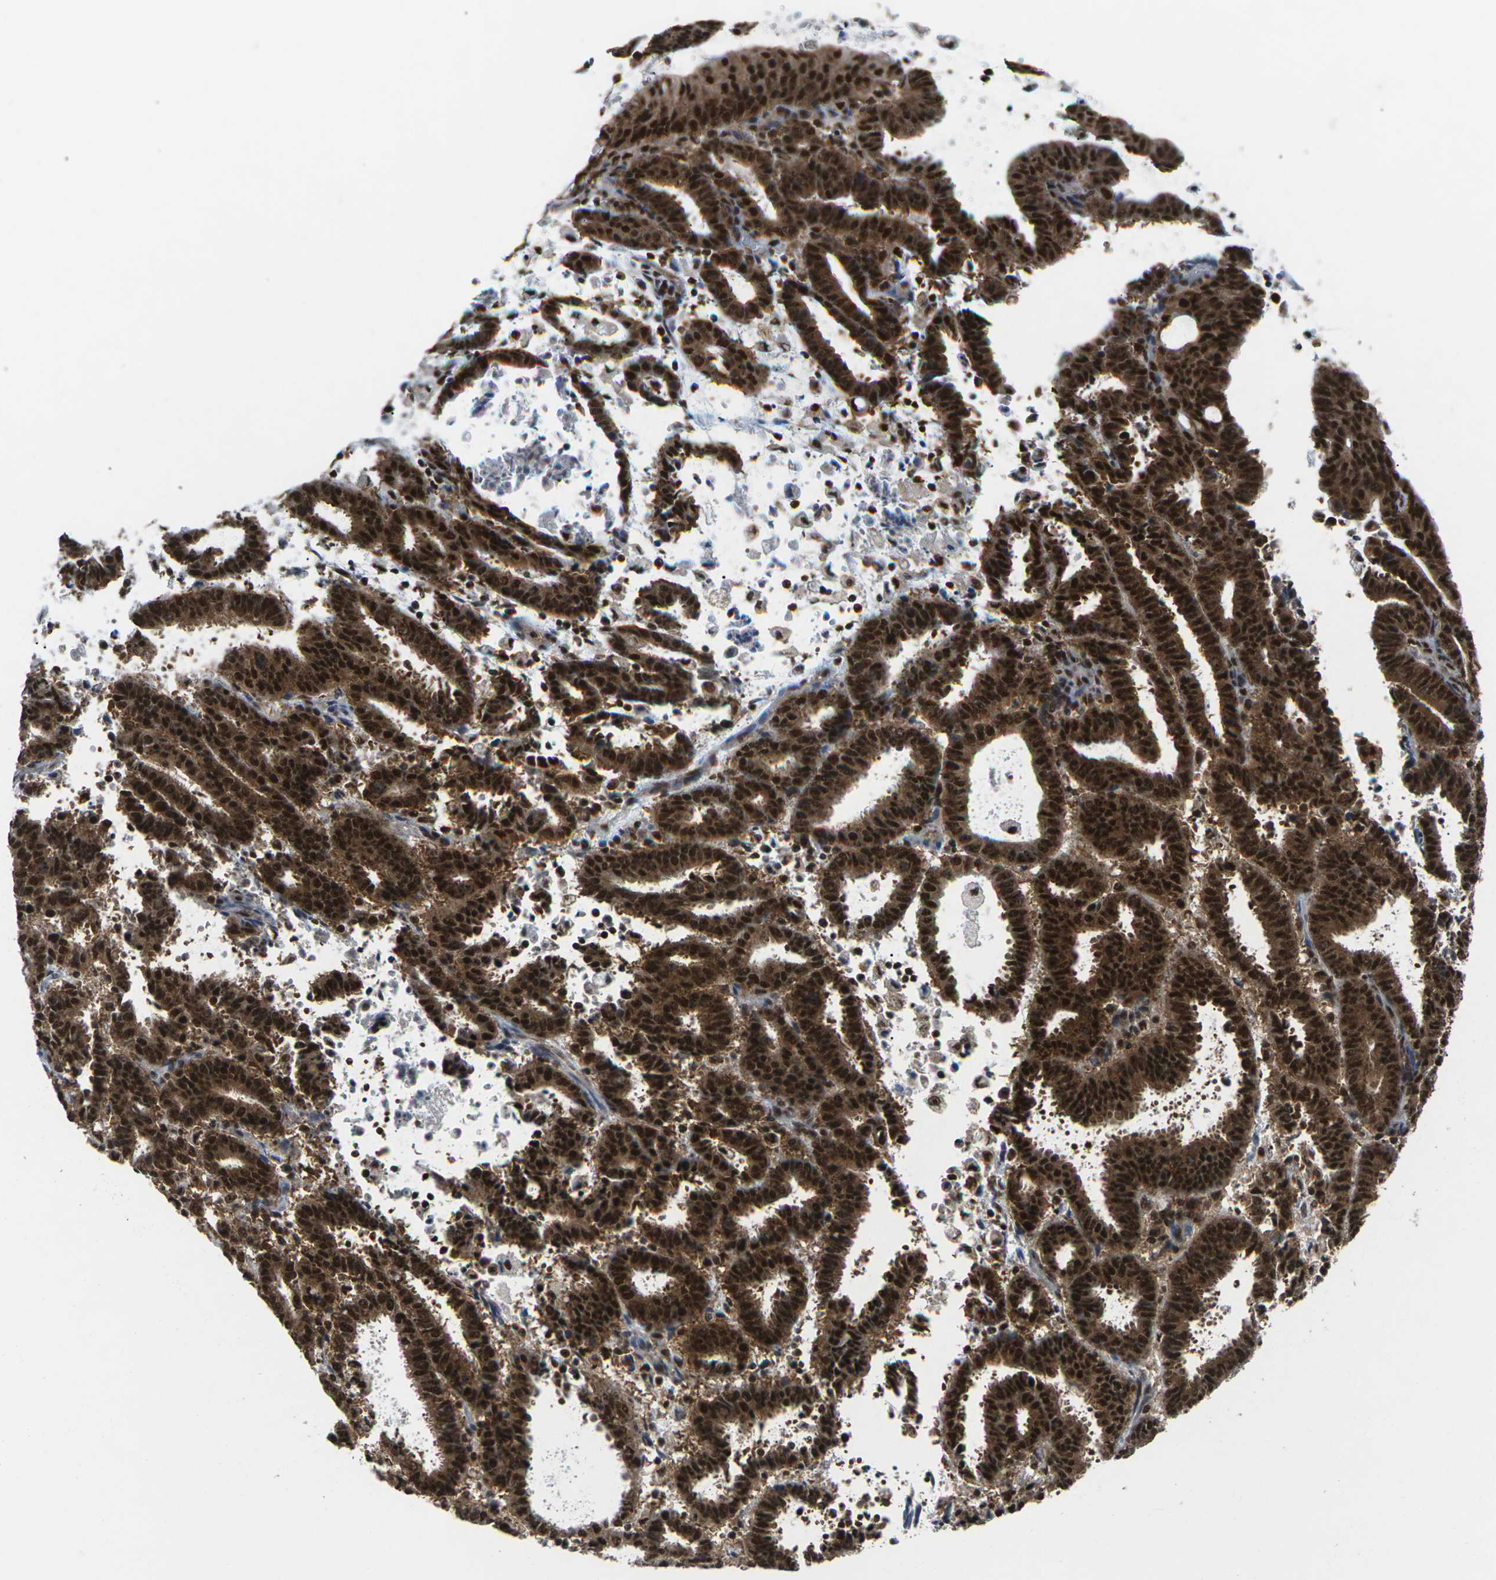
{"staining": {"intensity": "strong", "quantity": ">75%", "location": "cytoplasmic/membranous,nuclear"}, "tissue": "endometrial cancer", "cell_type": "Tumor cells", "image_type": "cancer", "snomed": [{"axis": "morphology", "description": "Adenocarcinoma, NOS"}, {"axis": "topography", "description": "Uterus"}], "caption": "An IHC image of tumor tissue is shown. Protein staining in brown highlights strong cytoplasmic/membranous and nuclear positivity in endometrial cancer (adenocarcinoma) within tumor cells. (IHC, brightfield microscopy, high magnification).", "gene": "MAGOH", "patient": {"sex": "female", "age": 83}}